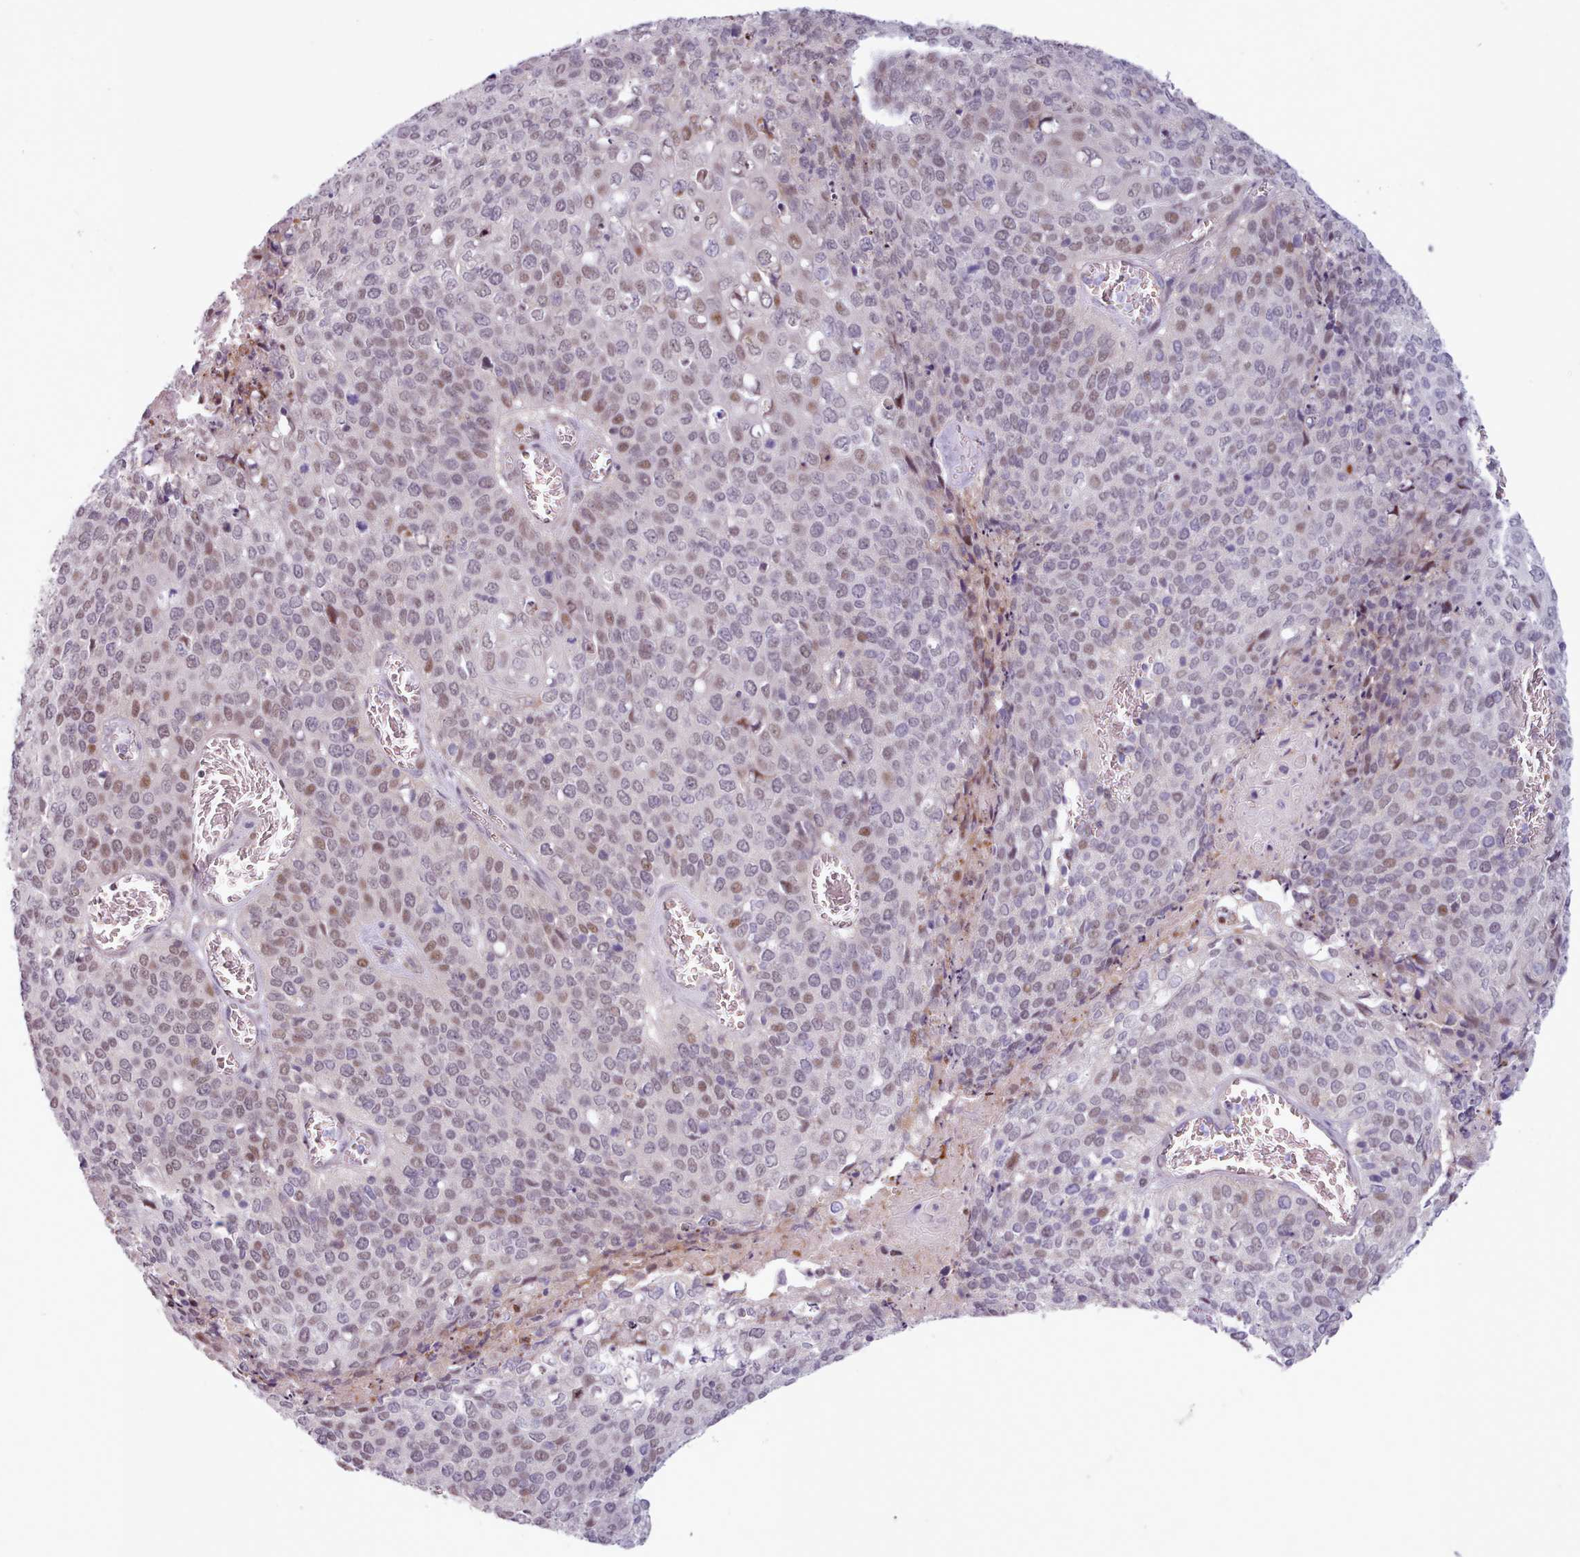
{"staining": {"intensity": "weak", "quantity": "25%-75%", "location": "nuclear"}, "tissue": "cervical cancer", "cell_type": "Tumor cells", "image_type": "cancer", "snomed": [{"axis": "morphology", "description": "Squamous cell carcinoma, NOS"}, {"axis": "topography", "description": "Cervix"}], "caption": "Protein expression analysis of squamous cell carcinoma (cervical) demonstrates weak nuclear staining in approximately 25%-75% of tumor cells.", "gene": "KBTBD7", "patient": {"sex": "female", "age": 39}}